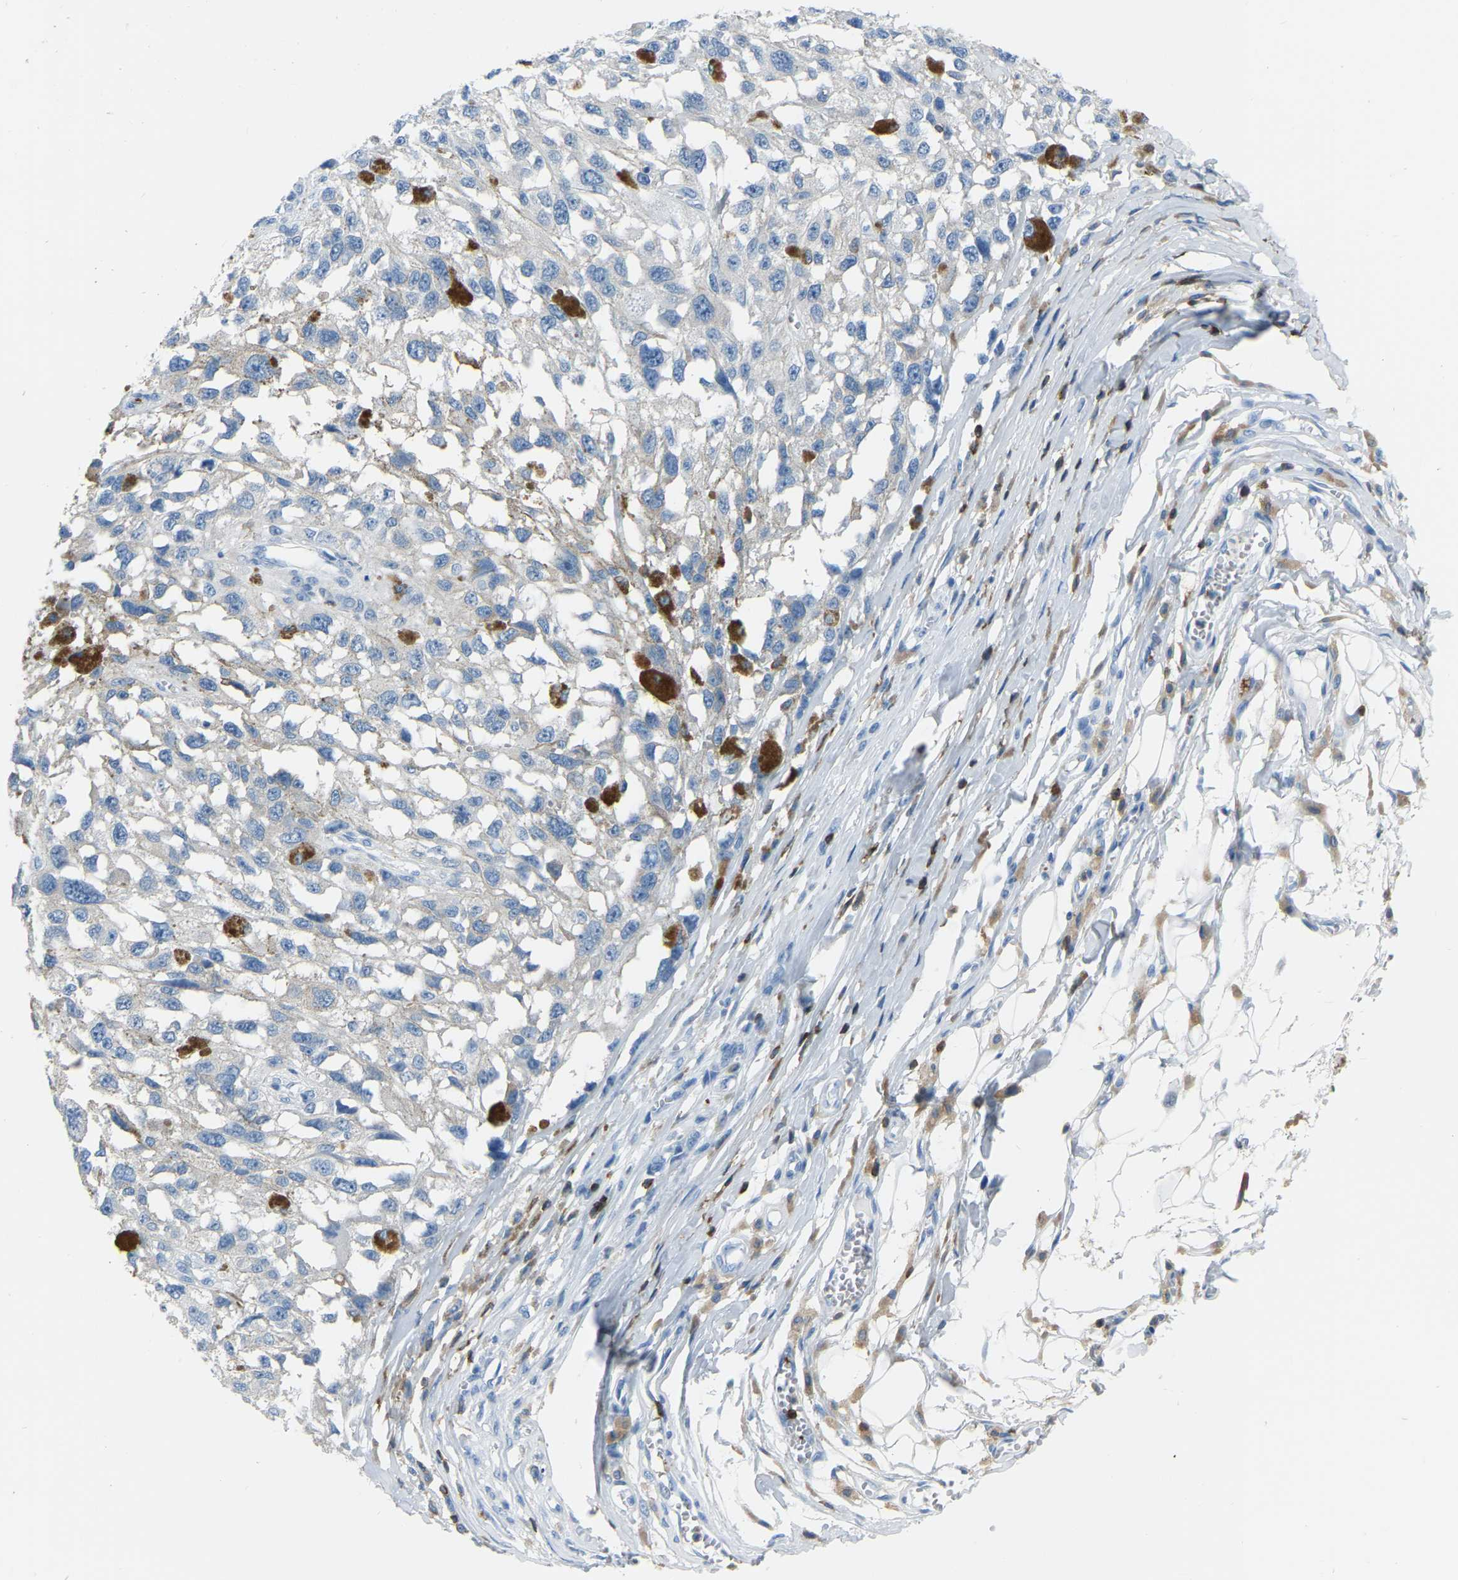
{"staining": {"intensity": "negative", "quantity": "none", "location": "none"}, "tissue": "melanoma", "cell_type": "Tumor cells", "image_type": "cancer", "snomed": [{"axis": "morphology", "description": "Malignant melanoma, Metastatic site"}, {"axis": "topography", "description": "Lymph node"}], "caption": "Micrograph shows no protein staining in tumor cells of malignant melanoma (metastatic site) tissue.", "gene": "ARHGAP45", "patient": {"sex": "male", "age": 59}}